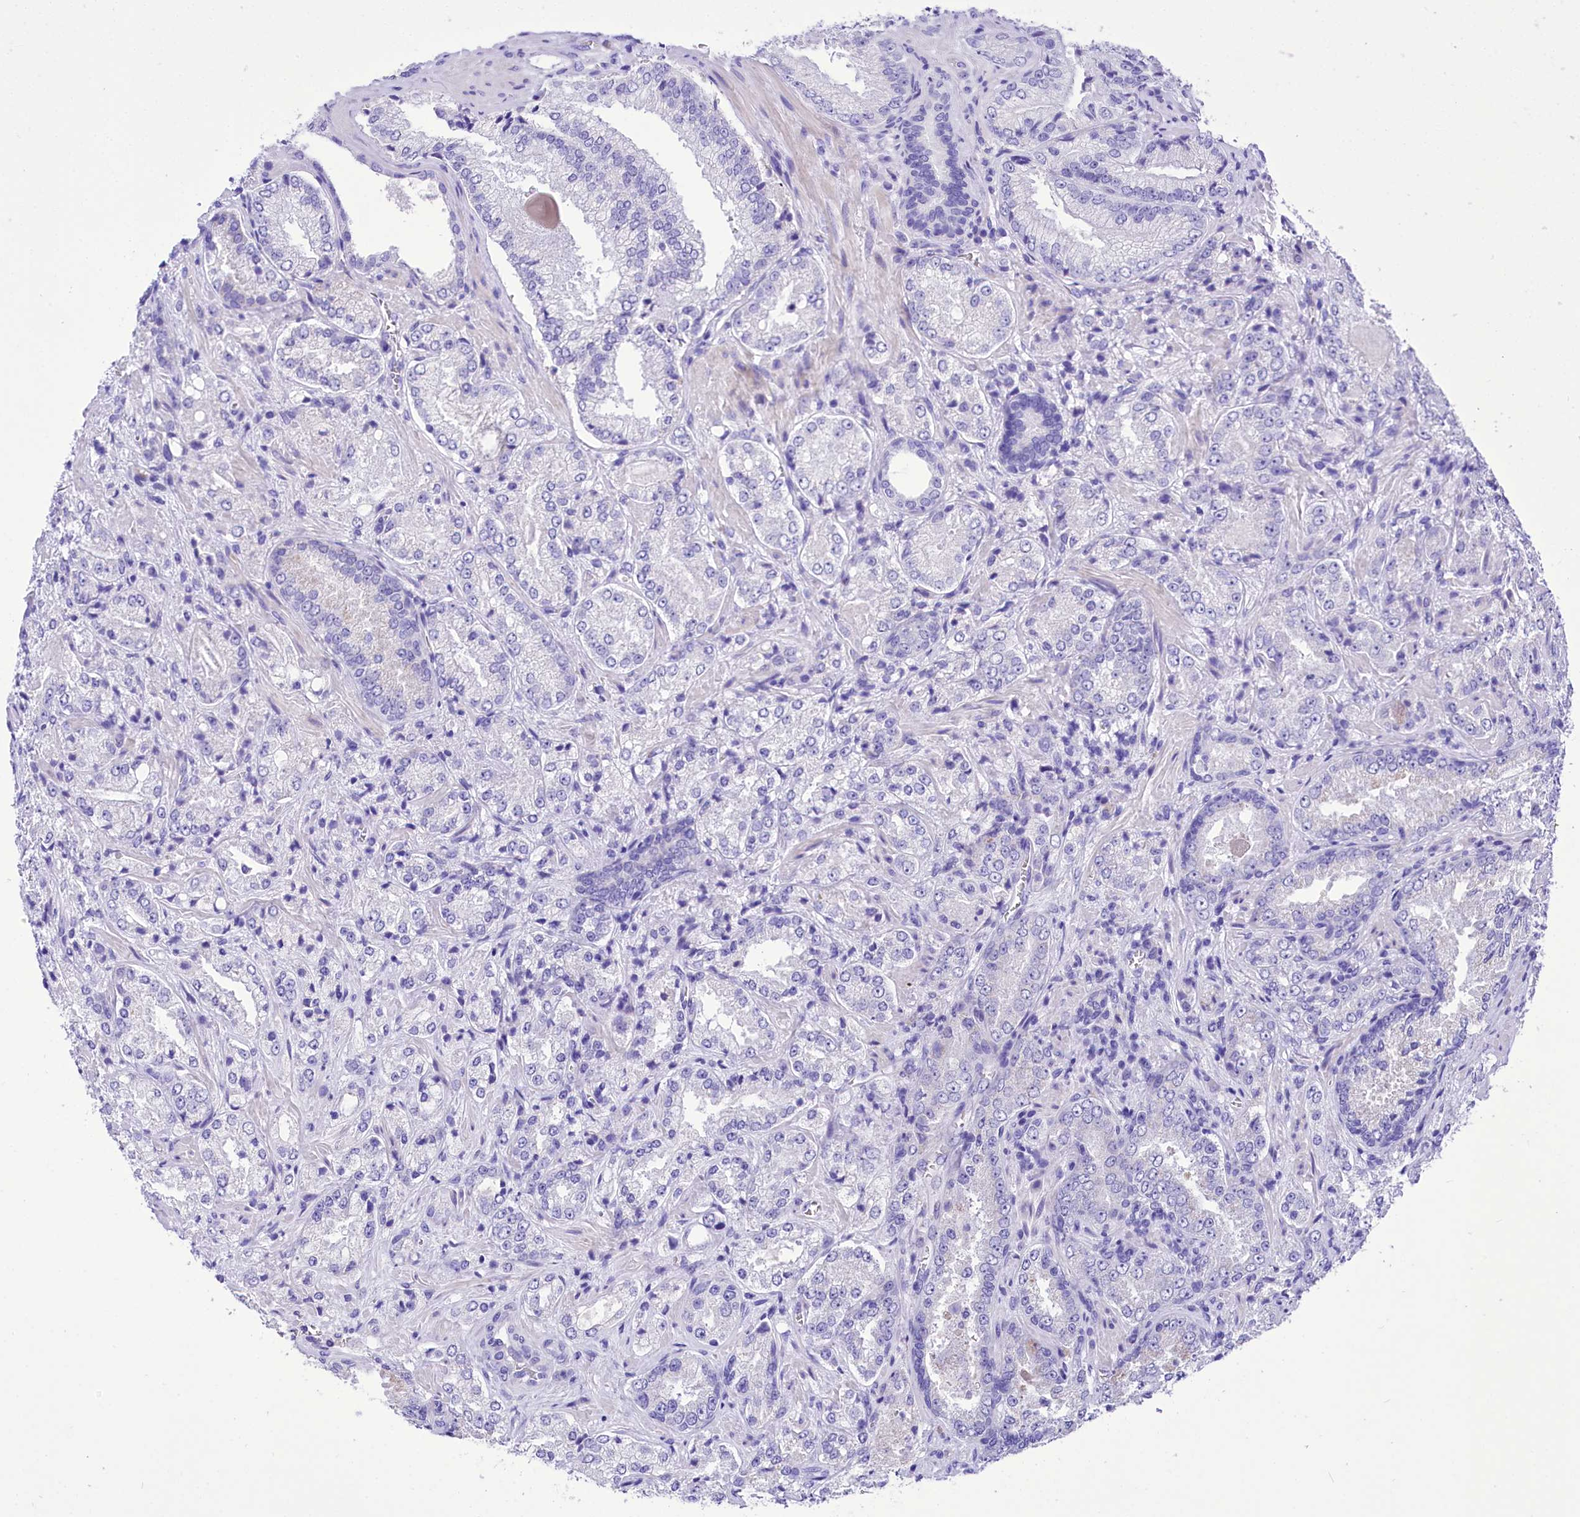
{"staining": {"intensity": "negative", "quantity": "none", "location": "none"}, "tissue": "prostate cancer", "cell_type": "Tumor cells", "image_type": "cancer", "snomed": [{"axis": "morphology", "description": "Adenocarcinoma, Low grade"}, {"axis": "topography", "description": "Prostate"}], "caption": "High magnification brightfield microscopy of prostate adenocarcinoma (low-grade) stained with DAB (brown) and counterstained with hematoxylin (blue): tumor cells show no significant positivity.", "gene": "TTC36", "patient": {"sex": "male", "age": 74}}